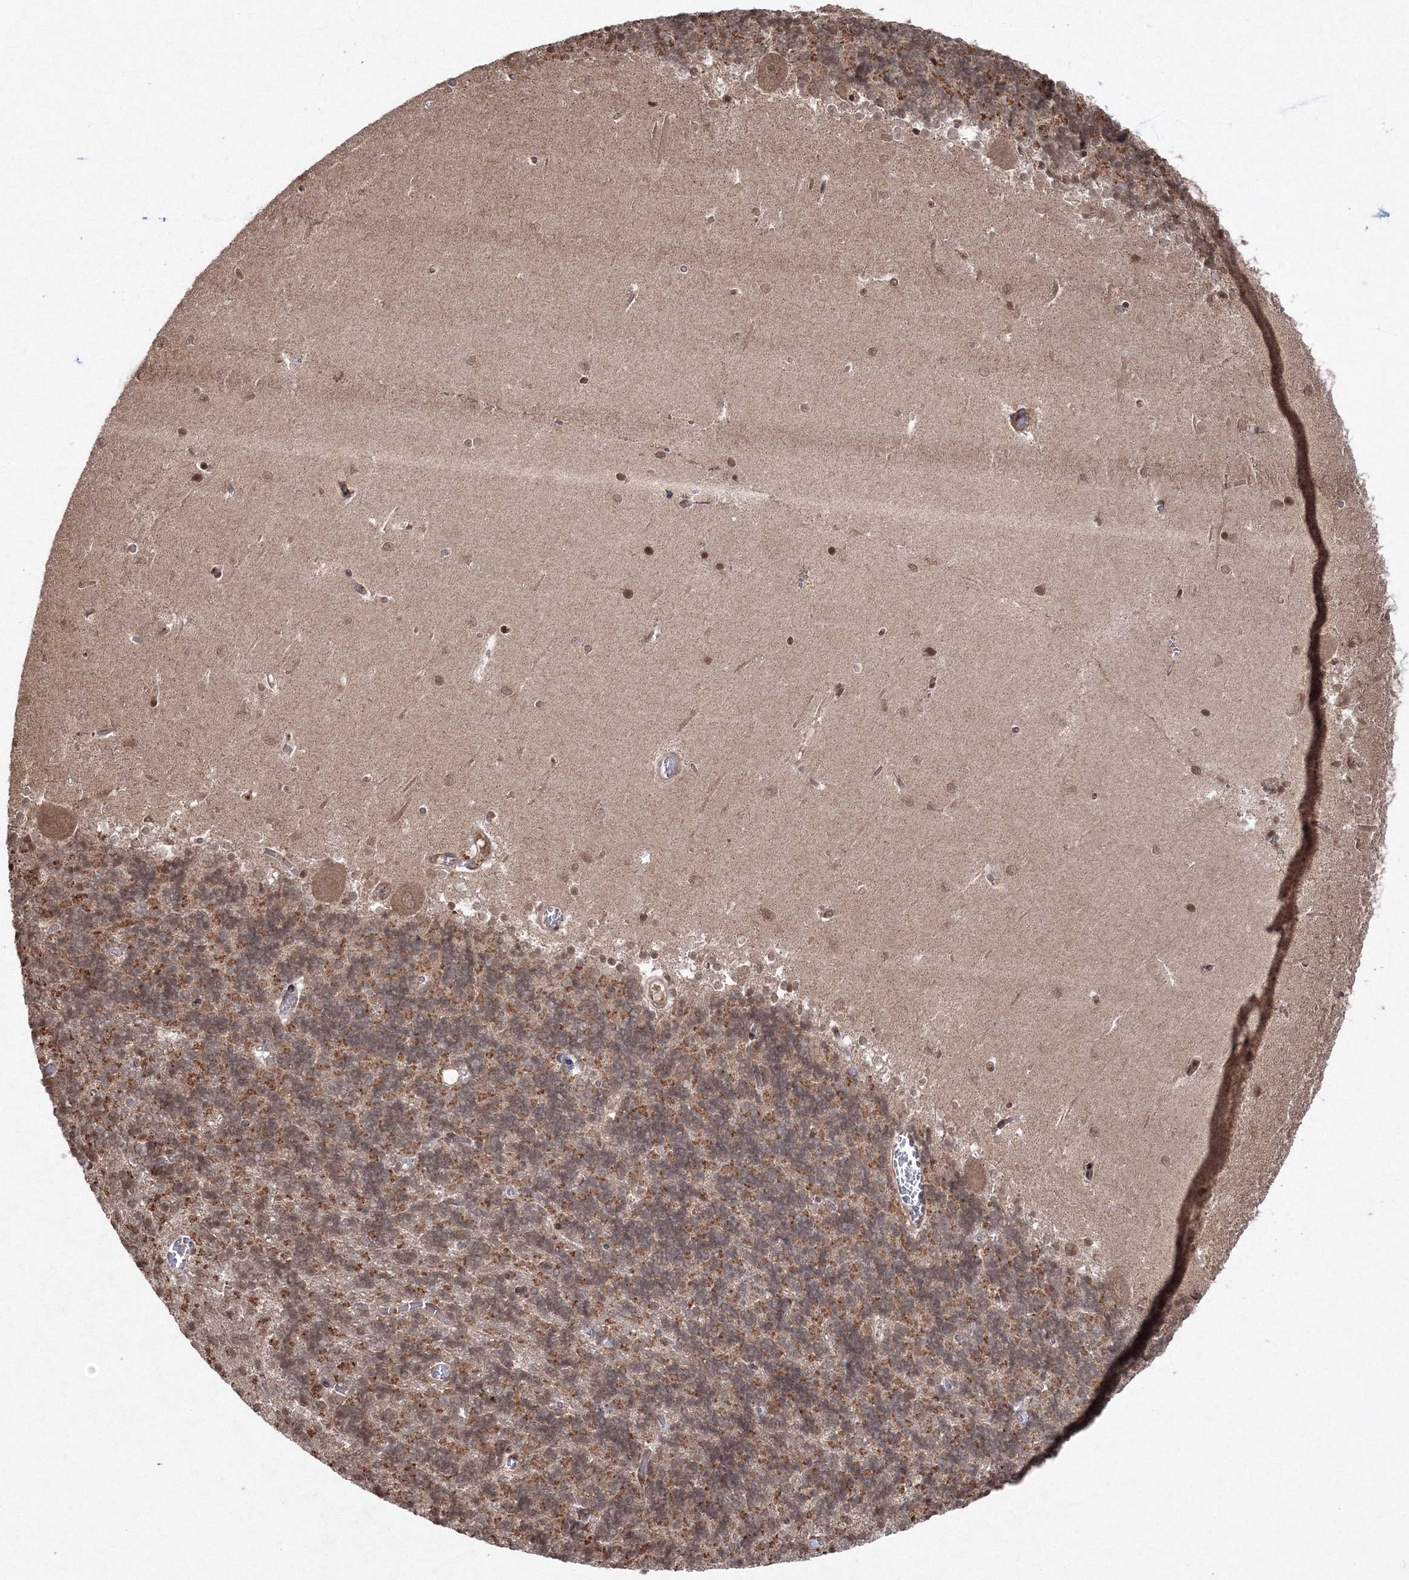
{"staining": {"intensity": "moderate", "quantity": "25%-75%", "location": "cytoplasmic/membranous,nuclear"}, "tissue": "cerebellum", "cell_type": "Cells in granular layer", "image_type": "normal", "snomed": [{"axis": "morphology", "description": "Normal tissue, NOS"}, {"axis": "topography", "description": "Cerebellum"}], "caption": "Cells in granular layer reveal medium levels of moderate cytoplasmic/membranous,nuclear expression in about 25%-75% of cells in unremarkable human cerebellum.", "gene": "PEX13", "patient": {"sex": "male", "age": 37}}